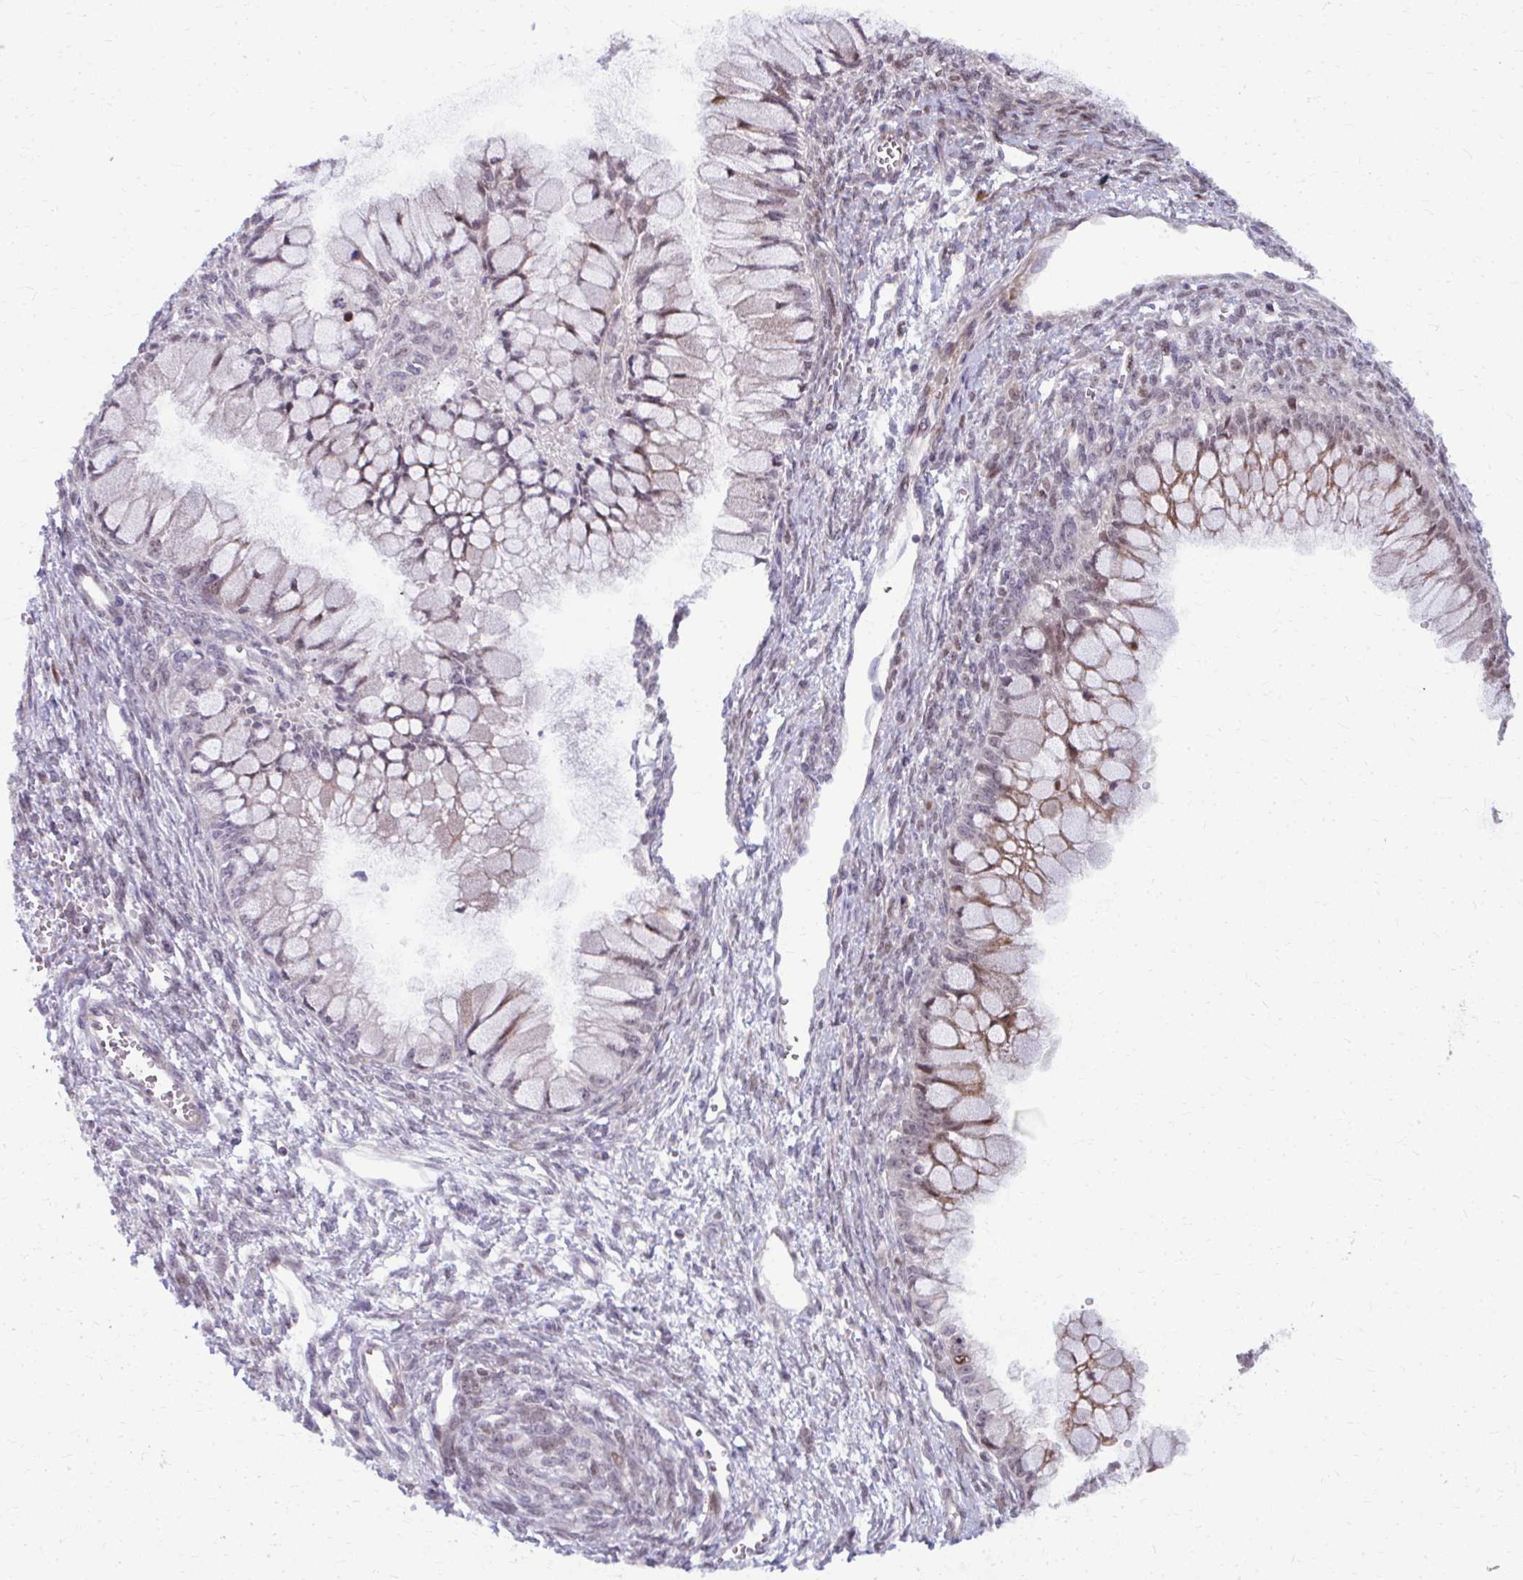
{"staining": {"intensity": "weak", "quantity": "25%-75%", "location": "cytoplasmic/membranous,nuclear"}, "tissue": "ovarian cancer", "cell_type": "Tumor cells", "image_type": "cancer", "snomed": [{"axis": "morphology", "description": "Cystadenocarcinoma, mucinous, NOS"}, {"axis": "topography", "description": "Ovary"}], "caption": "Brown immunohistochemical staining in mucinous cystadenocarcinoma (ovarian) demonstrates weak cytoplasmic/membranous and nuclear positivity in approximately 25%-75% of tumor cells. (DAB IHC with brightfield microscopy, high magnification).", "gene": "MAF1", "patient": {"sex": "female", "age": 34}}